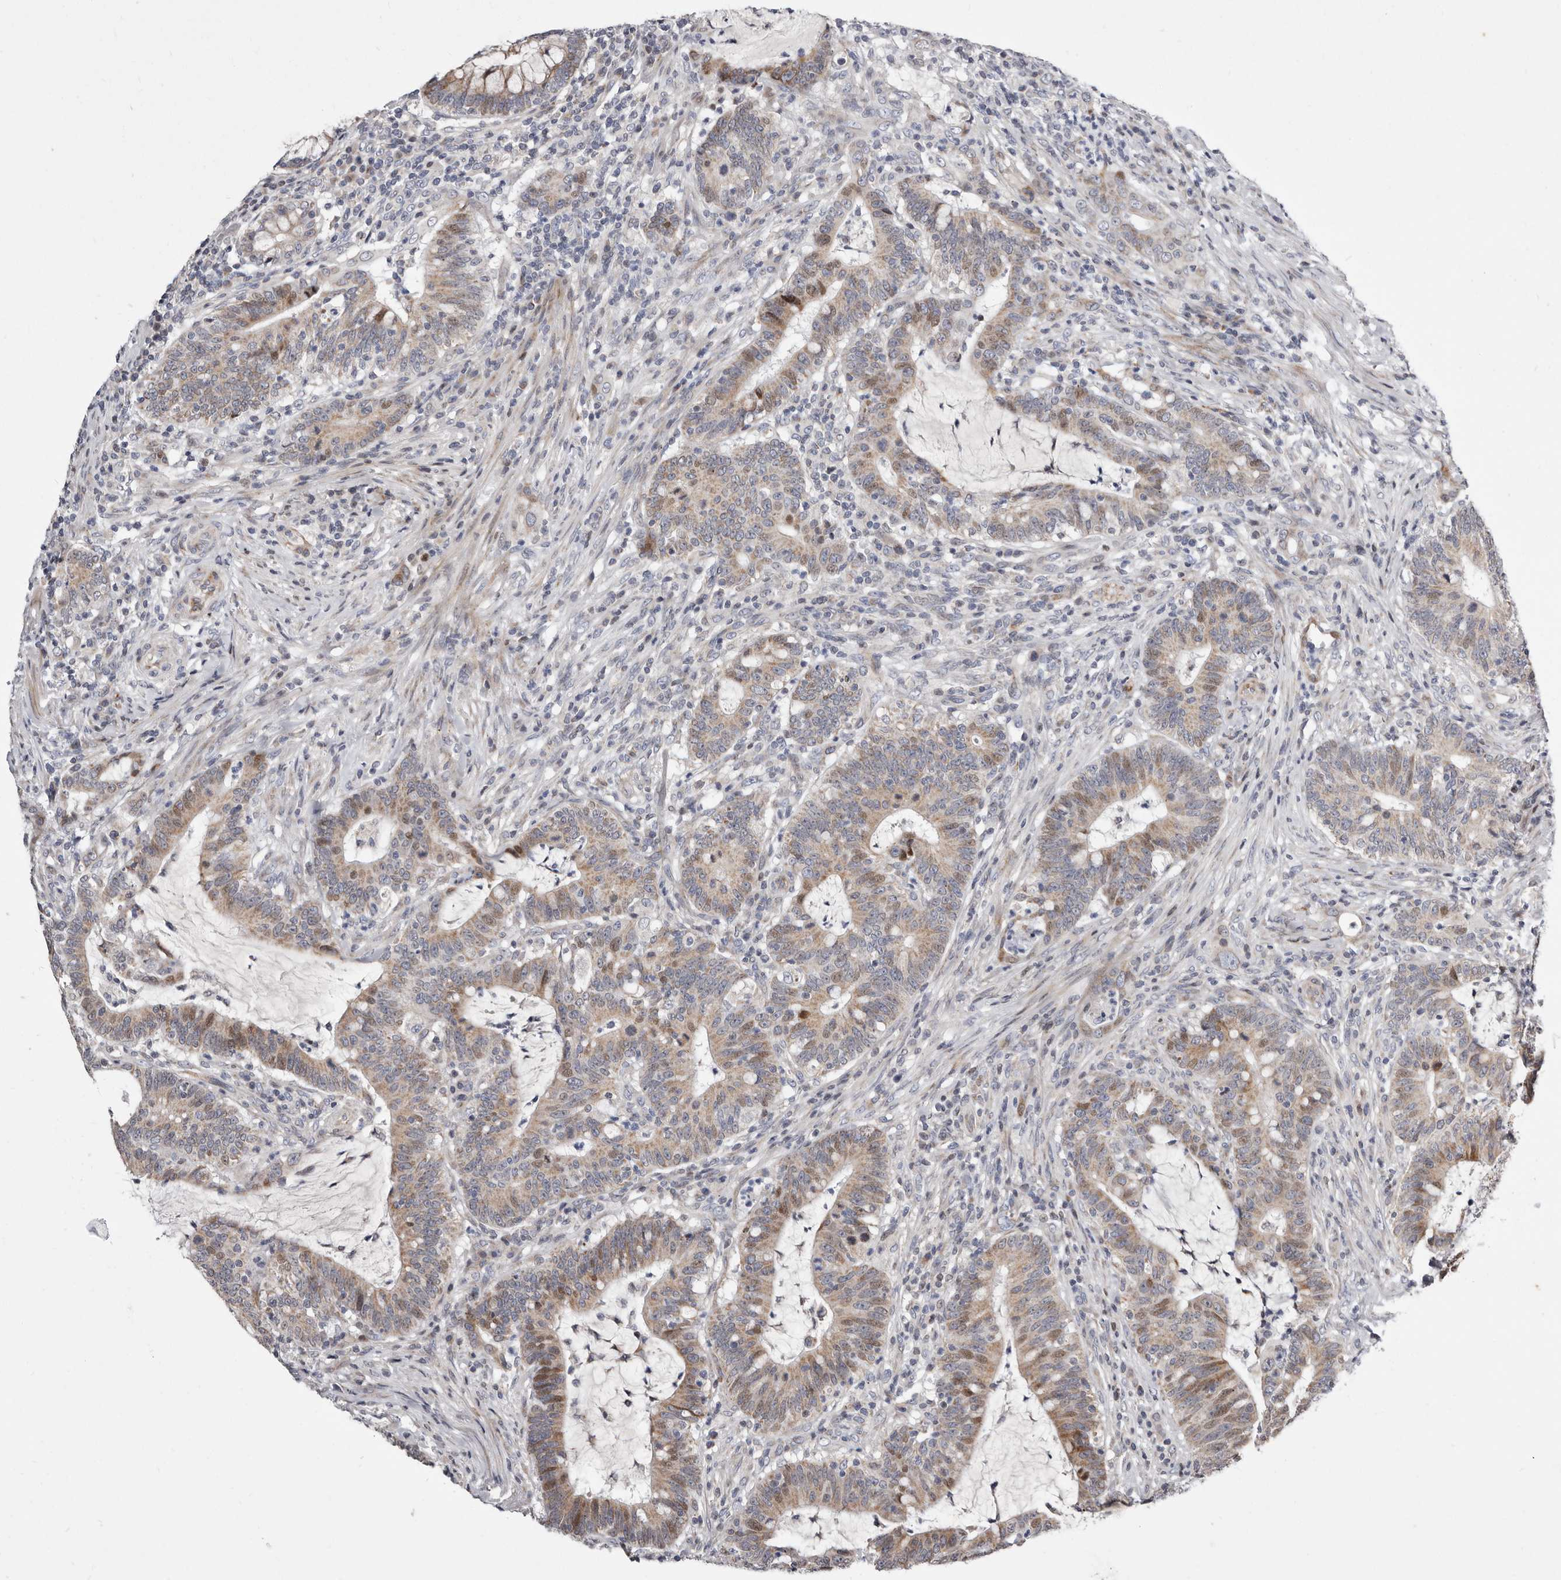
{"staining": {"intensity": "moderate", "quantity": "25%-75%", "location": "cytoplasmic/membranous,nuclear"}, "tissue": "colorectal cancer", "cell_type": "Tumor cells", "image_type": "cancer", "snomed": [{"axis": "morphology", "description": "Adenocarcinoma, NOS"}, {"axis": "topography", "description": "Colon"}], "caption": "A histopathology image of human colorectal cancer stained for a protein displays moderate cytoplasmic/membranous and nuclear brown staining in tumor cells.", "gene": "TIMM17B", "patient": {"sex": "female", "age": 66}}